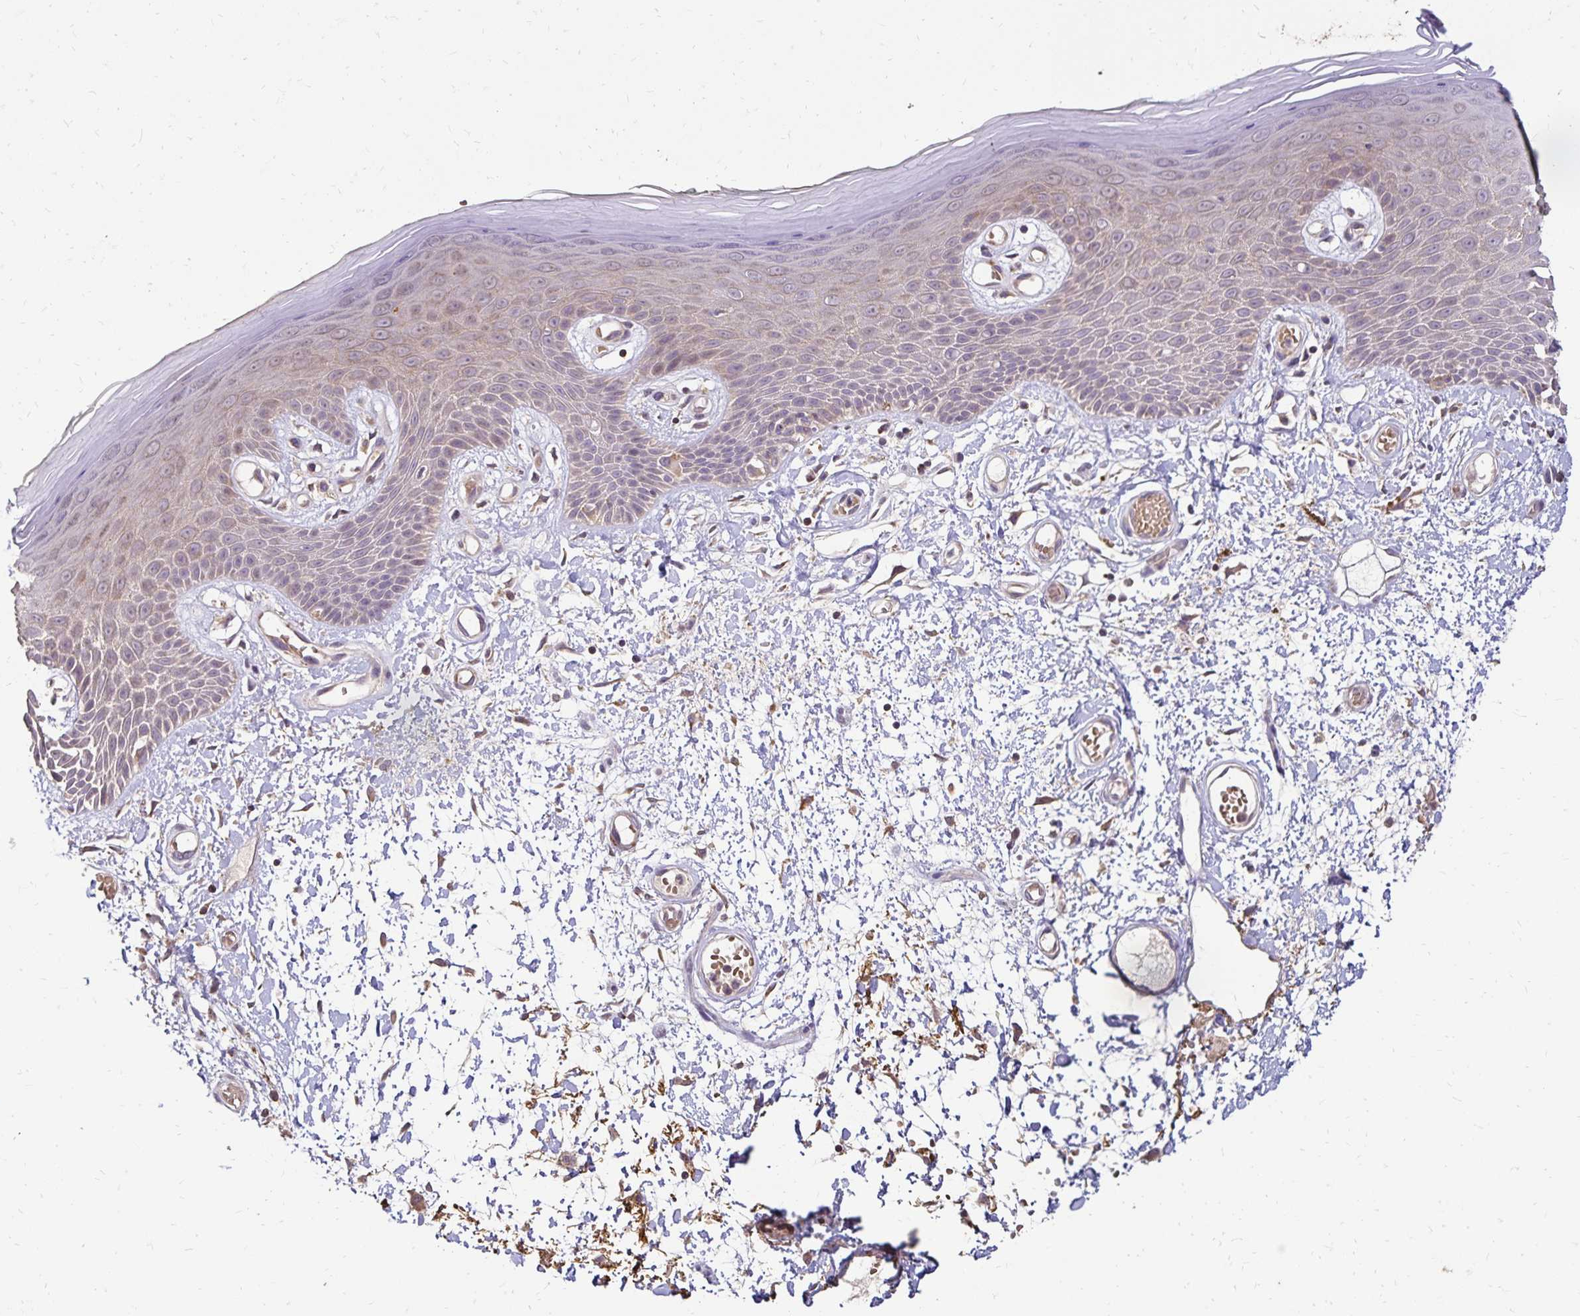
{"staining": {"intensity": "weak", "quantity": "<25%", "location": "cytoplasmic/membranous"}, "tissue": "skin", "cell_type": "Epidermal cells", "image_type": "normal", "snomed": [{"axis": "morphology", "description": "Normal tissue, NOS"}, {"axis": "topography", "description": "Anal"}, {"axis": "topography", "description": "Peripheral nerve tissue"}], "caption": "A high-resolution histopathology image shows IHC staining of unremarkable skin, which reveals no significant positivity in epidermal cells. (IHC, brightfield microscopy, high magnification).", "gene": "EMC10", "patient": {"sex": "male", "age": 78}}